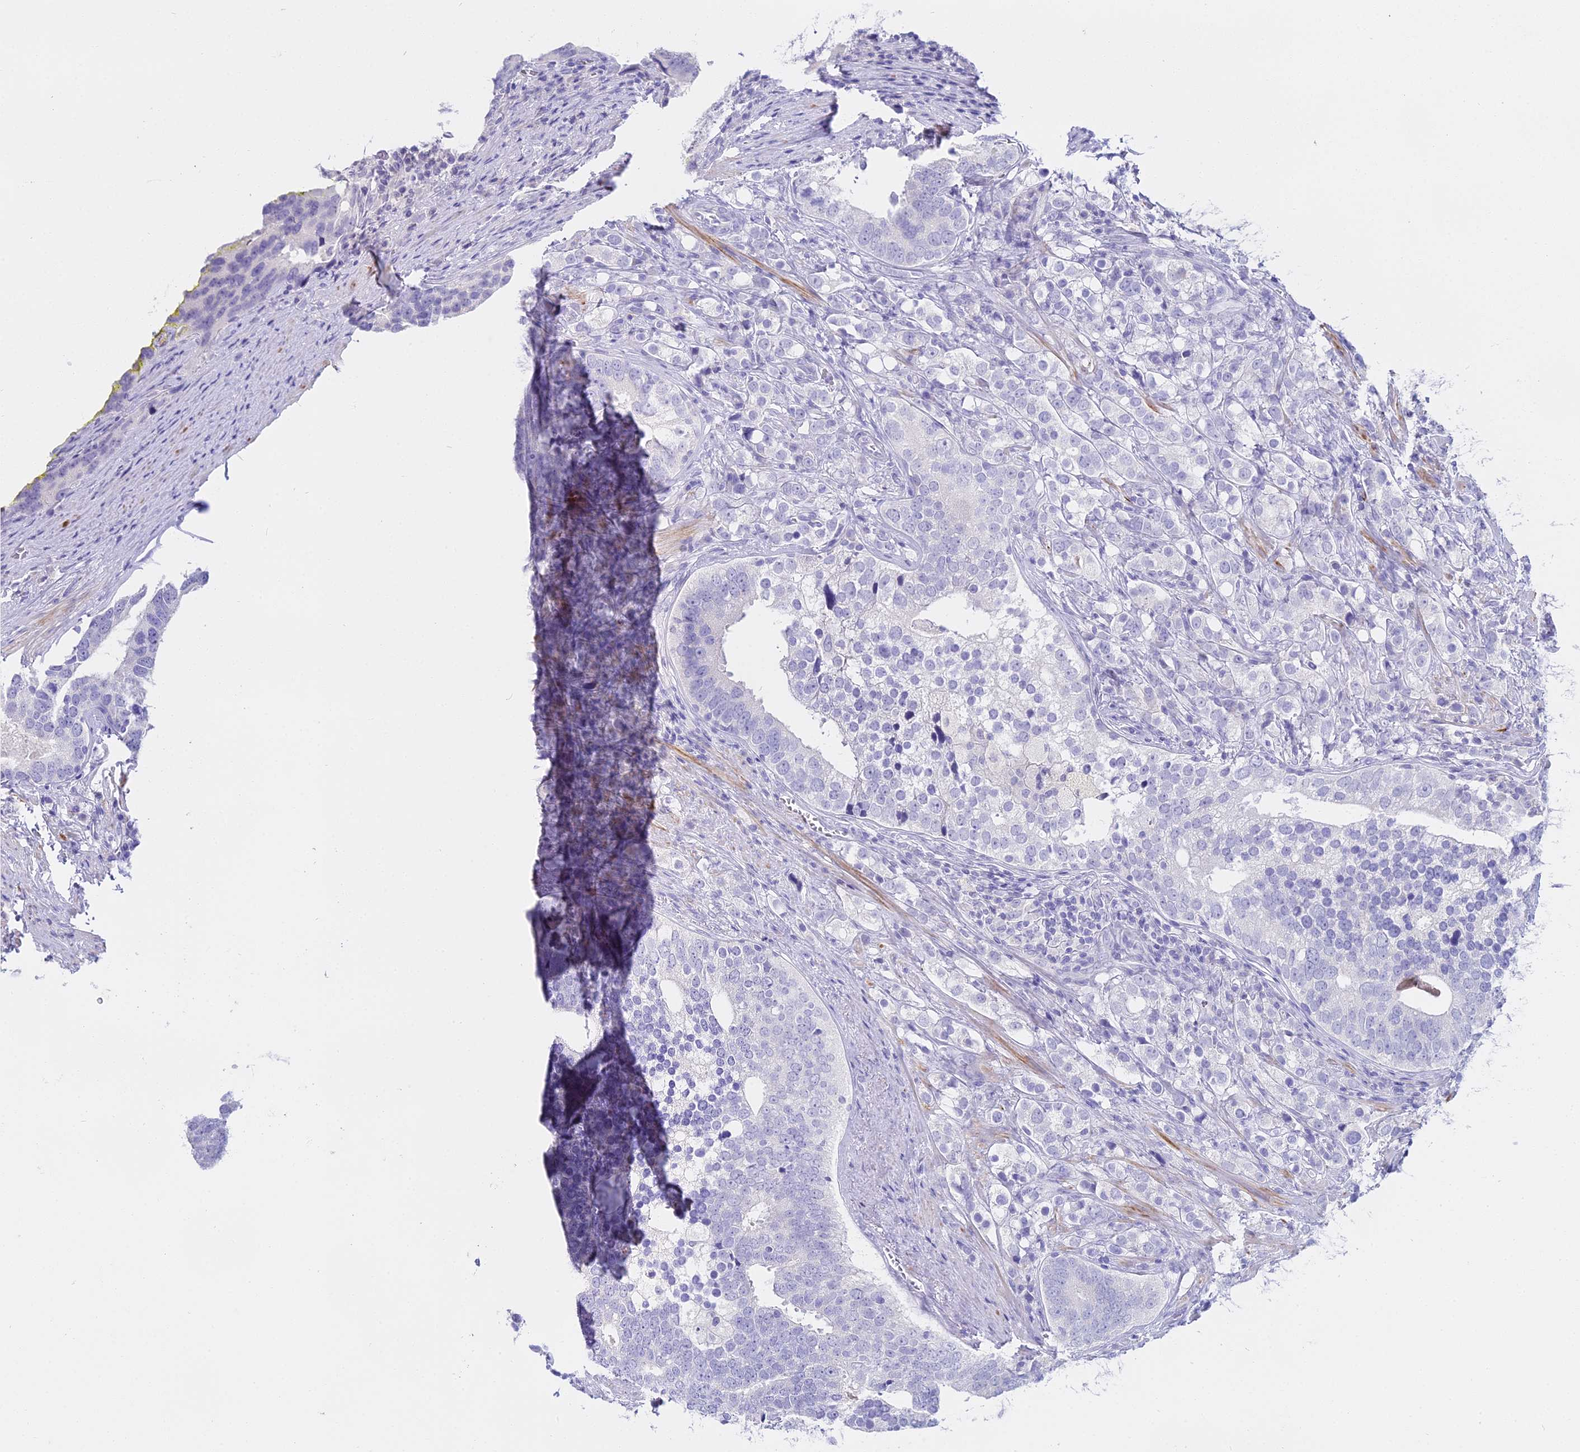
{"staining": {"intensity": "negative", "quantity": "none", "location": "none"}, "tissue": "prostate cancer", "cell_type": "Tumor cells", "image_type": "cancer", "snomed": [{"axis": "morphology", "description": "Adenocarcinoma, High grade"}, {"axis": "topography", "description": "Prostate"}], "caption": "Tumor cells show no significant expression in prostate adenocarcinoma (high-grade).", "gene": "ALPP", "patient": {"sex": "male", "age": 71}}